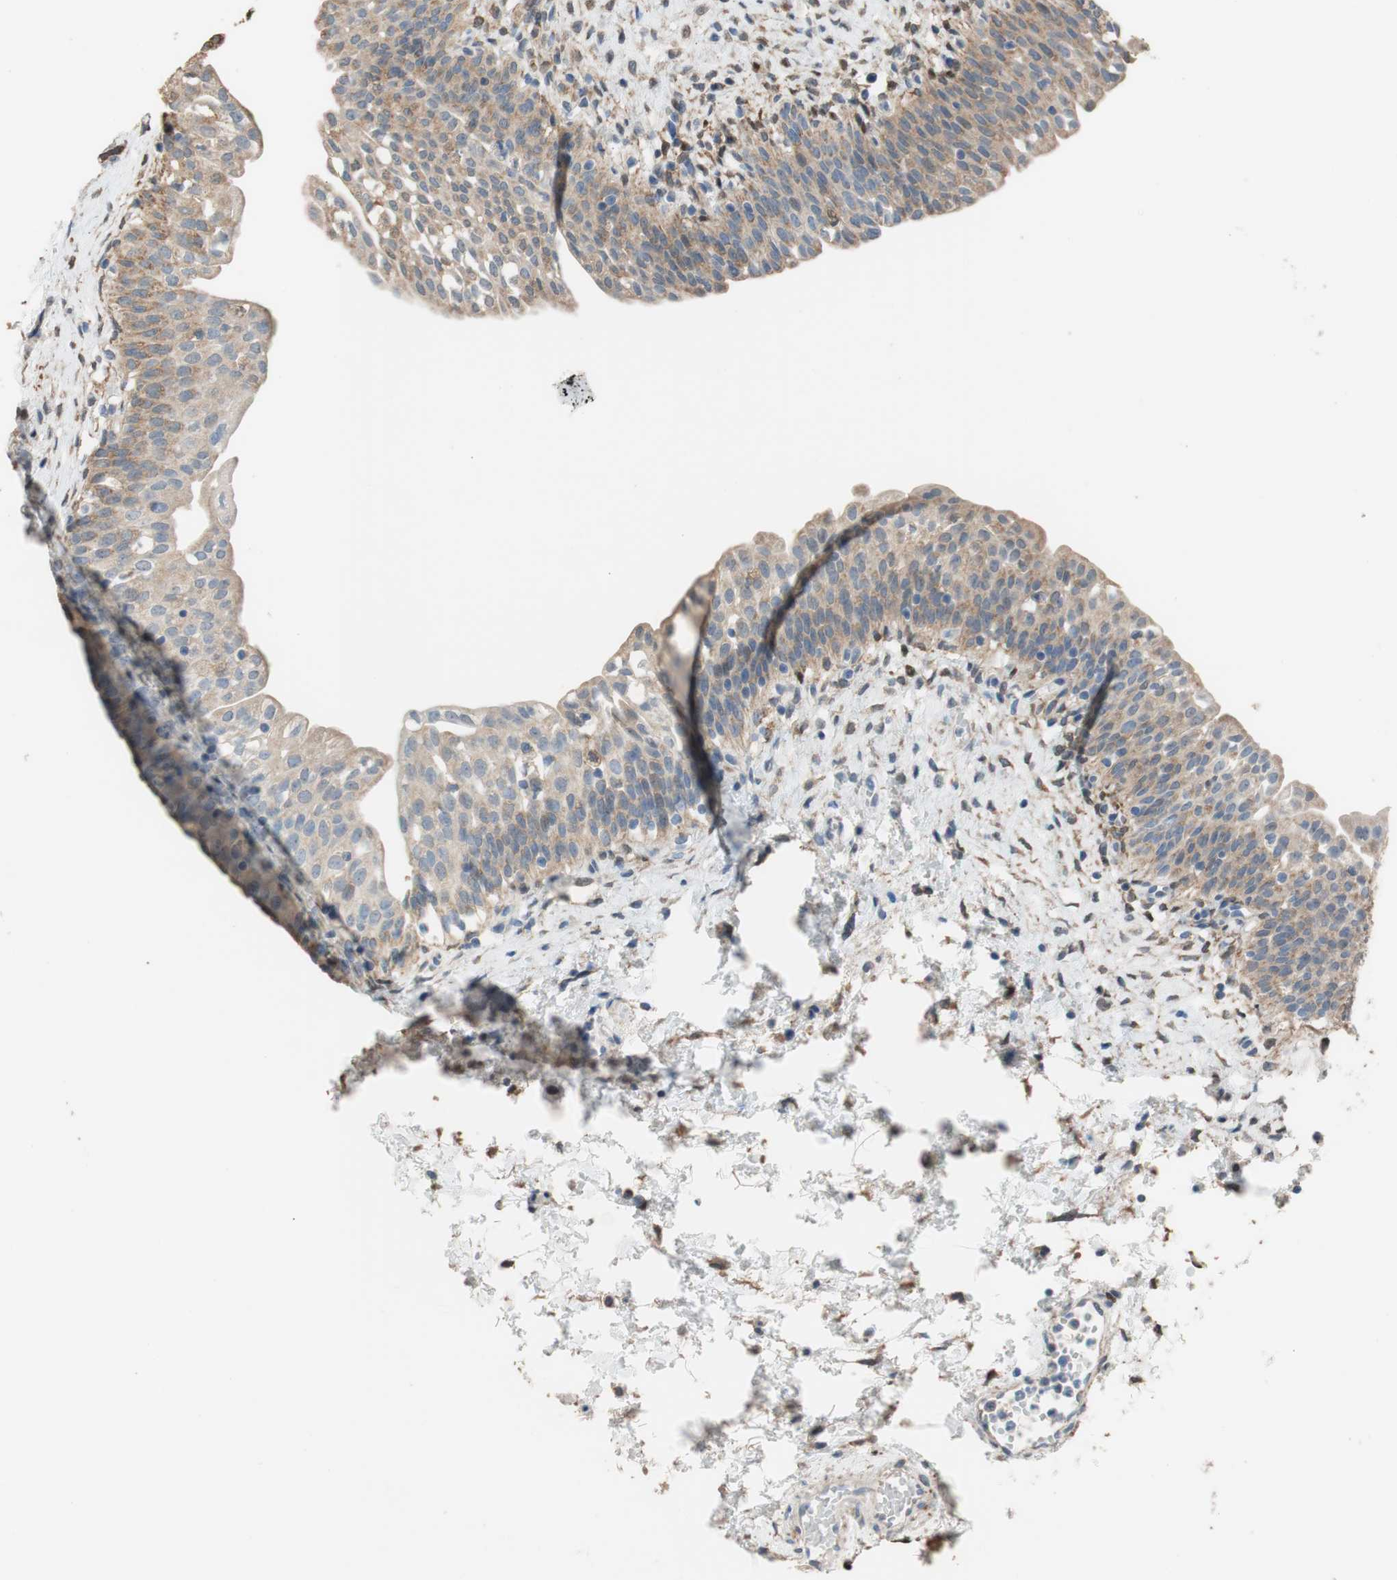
{"staining": {"intensity": "moderate", "quantity": ">75%", "location": "cytoplasmic/membranous"}, "tissue": "urinary bladder", "cell_type": "Urothelial cells", "image_type": "normal", "snomed": [{"axis": "morphology", "description": "Normal tissue, NOS"}, {"axis": "topography", "description": "Urinary bladder"}], "caption": "A brown stain shows moderate cytoplasmic/membranous expression of a protein in urothelial cells of unremarkable human urinary bladder. Nuclei are stained in blue.", "gene": "ALDH1A2", "patient": {"sex": "male", "age": 55}}